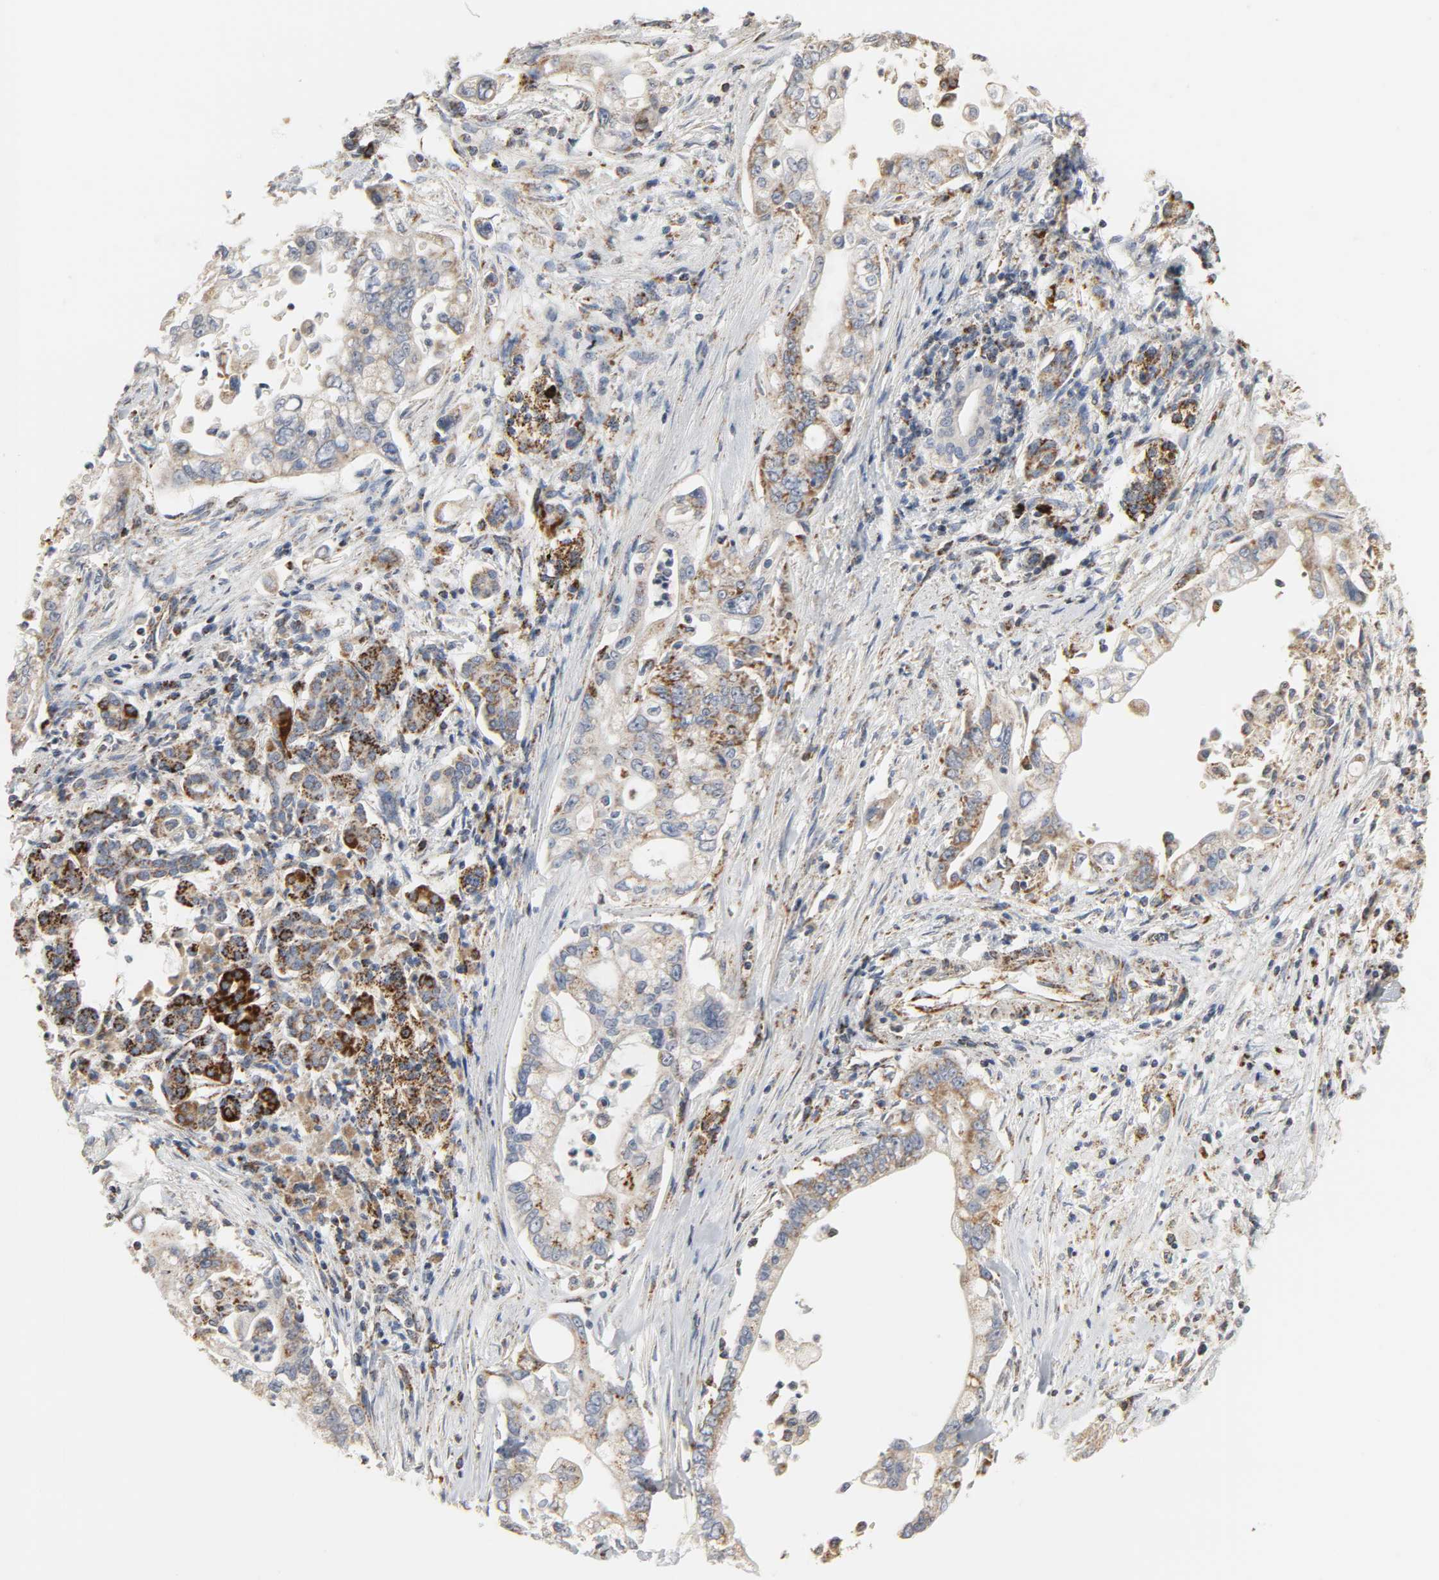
{"staining": {"intensity": "weak", "quantity": "25%-75%", "location": "cytoplasmic/membranous"}, "tissue": "pancreatic cancer", "cell_type": "Tumor cells", "image_type": "cancer", "snomed": [{"axis": "morphology", "description": "Normal tissue, NOS"}, {"axis": "topography", "description": "Pancreas"}], "caption": "Protein expression analysis of pancreatic cancer displays weak cytoplasmic/membranous staining in about 25%-75% of tumor cells.", "gene": "ACAT1", "patient": {"sex": "male", "age": 42}}